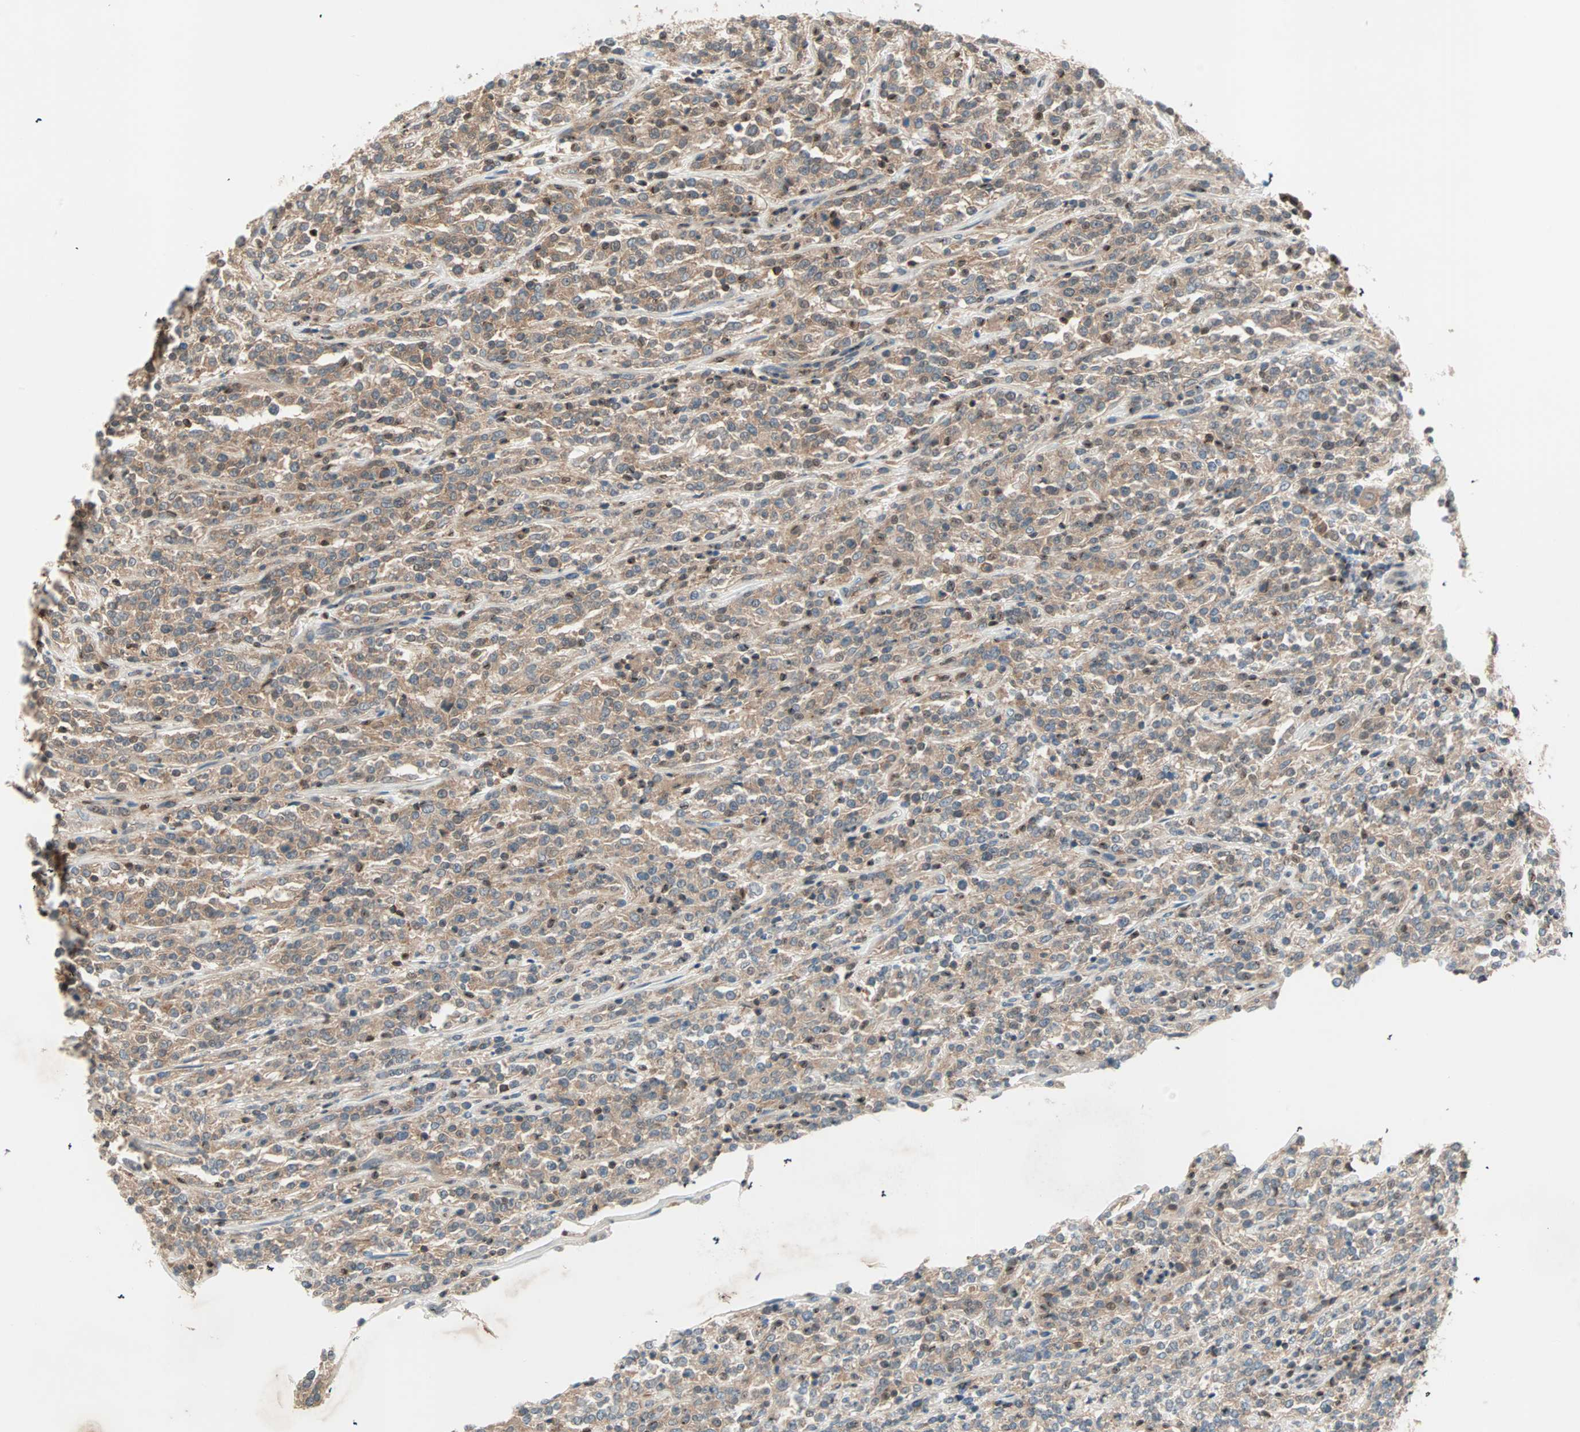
{"staining": {"intensity": "moderate", "quantity": ">75%", "location": "cytoplasmic/membranous,nuclear"}, "tissue": "lymphoma", "cell_type": "Tumor cells", "image_type": "cancer", "snomed": [{"axis": "morphology", "description": "Malignant lymphoma, non-Hodgkin's type, High grade"}, {"axis": "topography", "description": "Soft tissue"}], "caption": "Immunohistochemistry (IHC) image of malignant lymphoma, non-Hodgkin's type (high-grade) stained for a protein (brown), which shows medium levels of moderate cytoplasmic/membranous and nuclear expression in about >75% of tumor cells.", "gene": "TEC", "patient": {"sex": "male", "age": 18}}